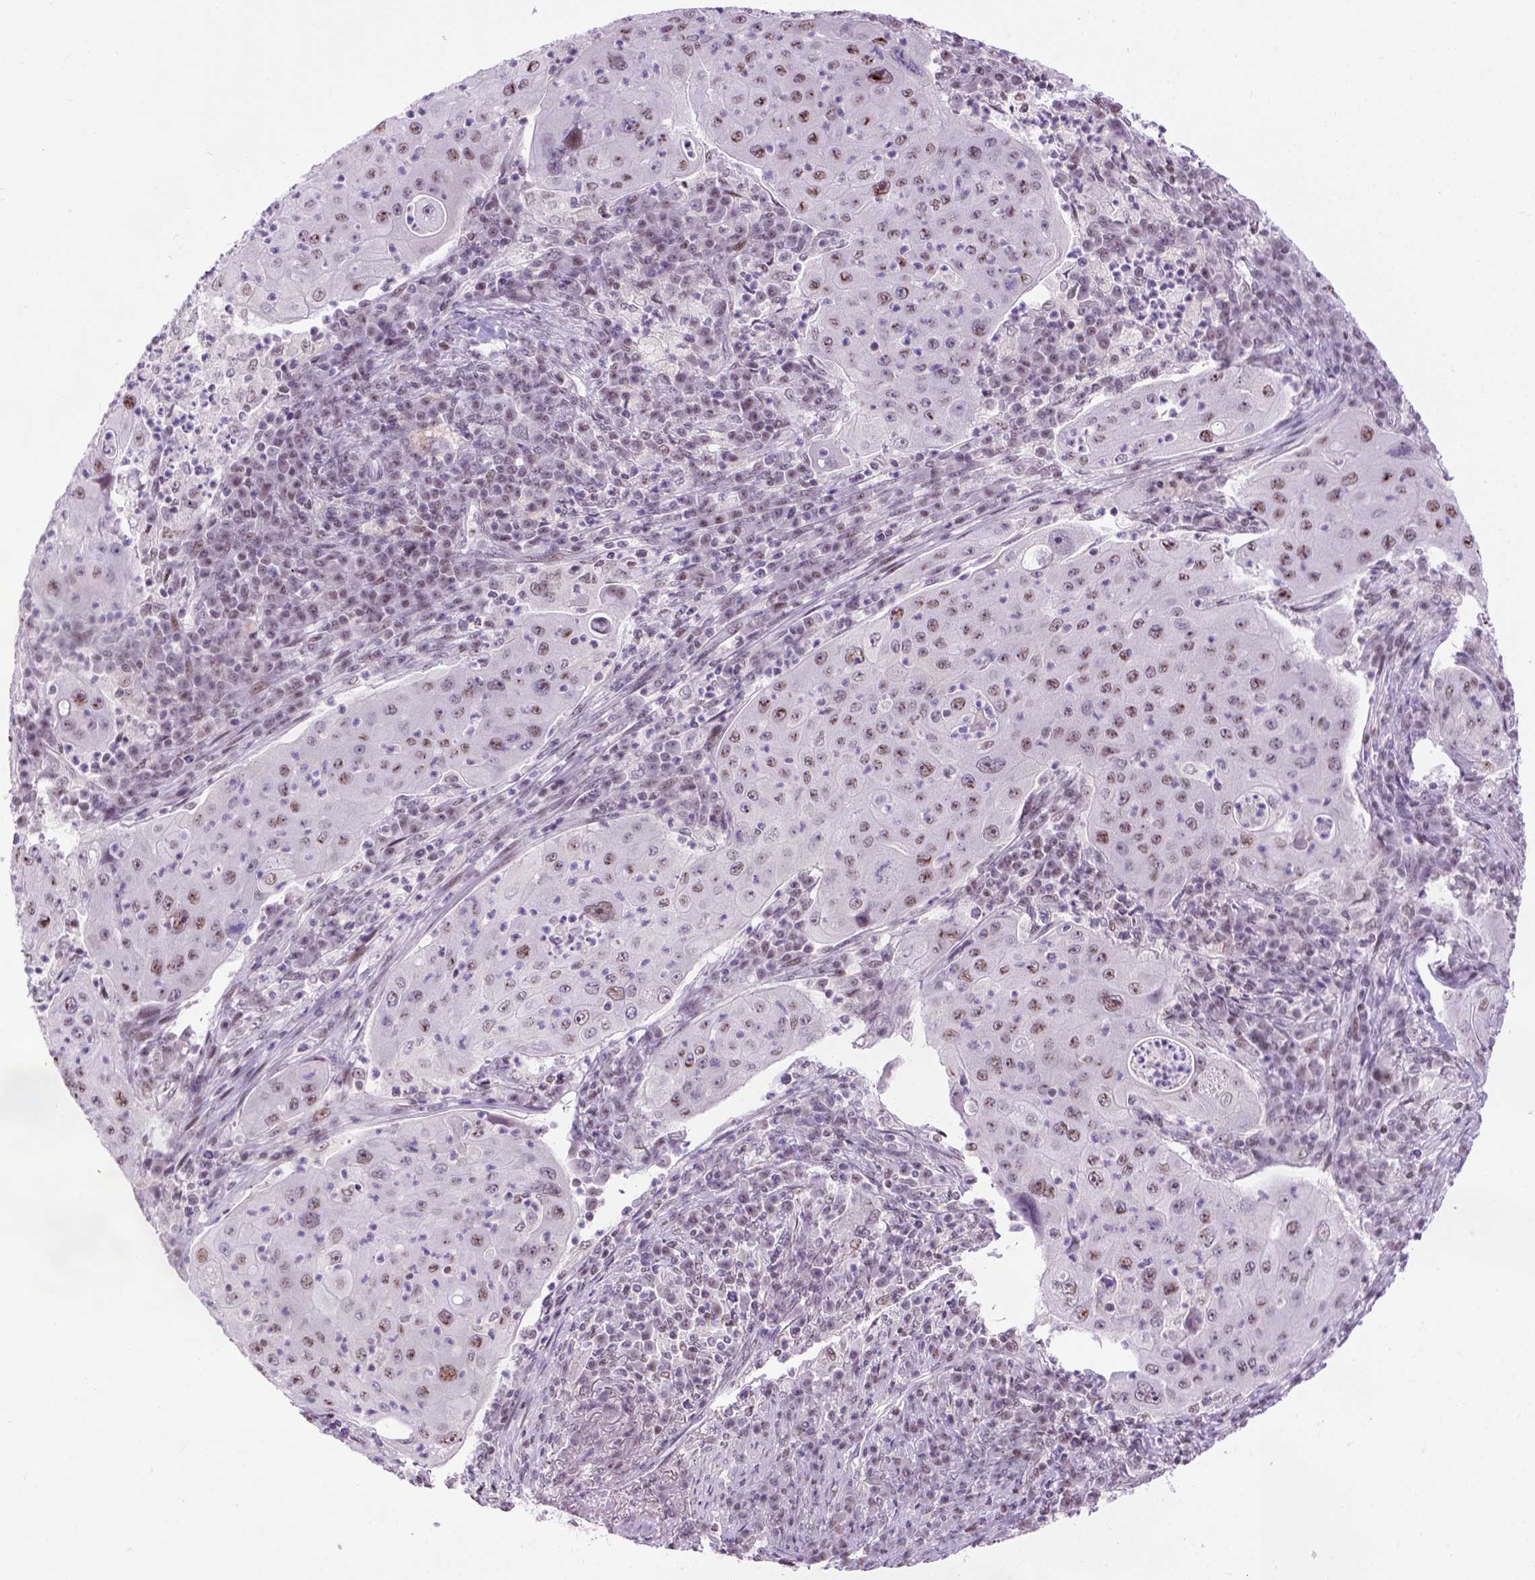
{"staining": {"intensity": "moderate", "quantity": "<25%", "location": "nuclear"}, "tissue": "lung cancer", "cell_type": "Tumor cells", "image_type": "cancer", "snomed": [{"axis": "morphology", "description": "Squamous cell carcinoma, NOS"}, {"axis": "topography", "description": "Lung"}], "caption": "Tumor cells reveal low levels of moderate nuclear expression in approximately <25% of cells in lung squamous cell carcinoma.", "gene": "TBPL1", "patient": {"sex": "female", "age": 59}}